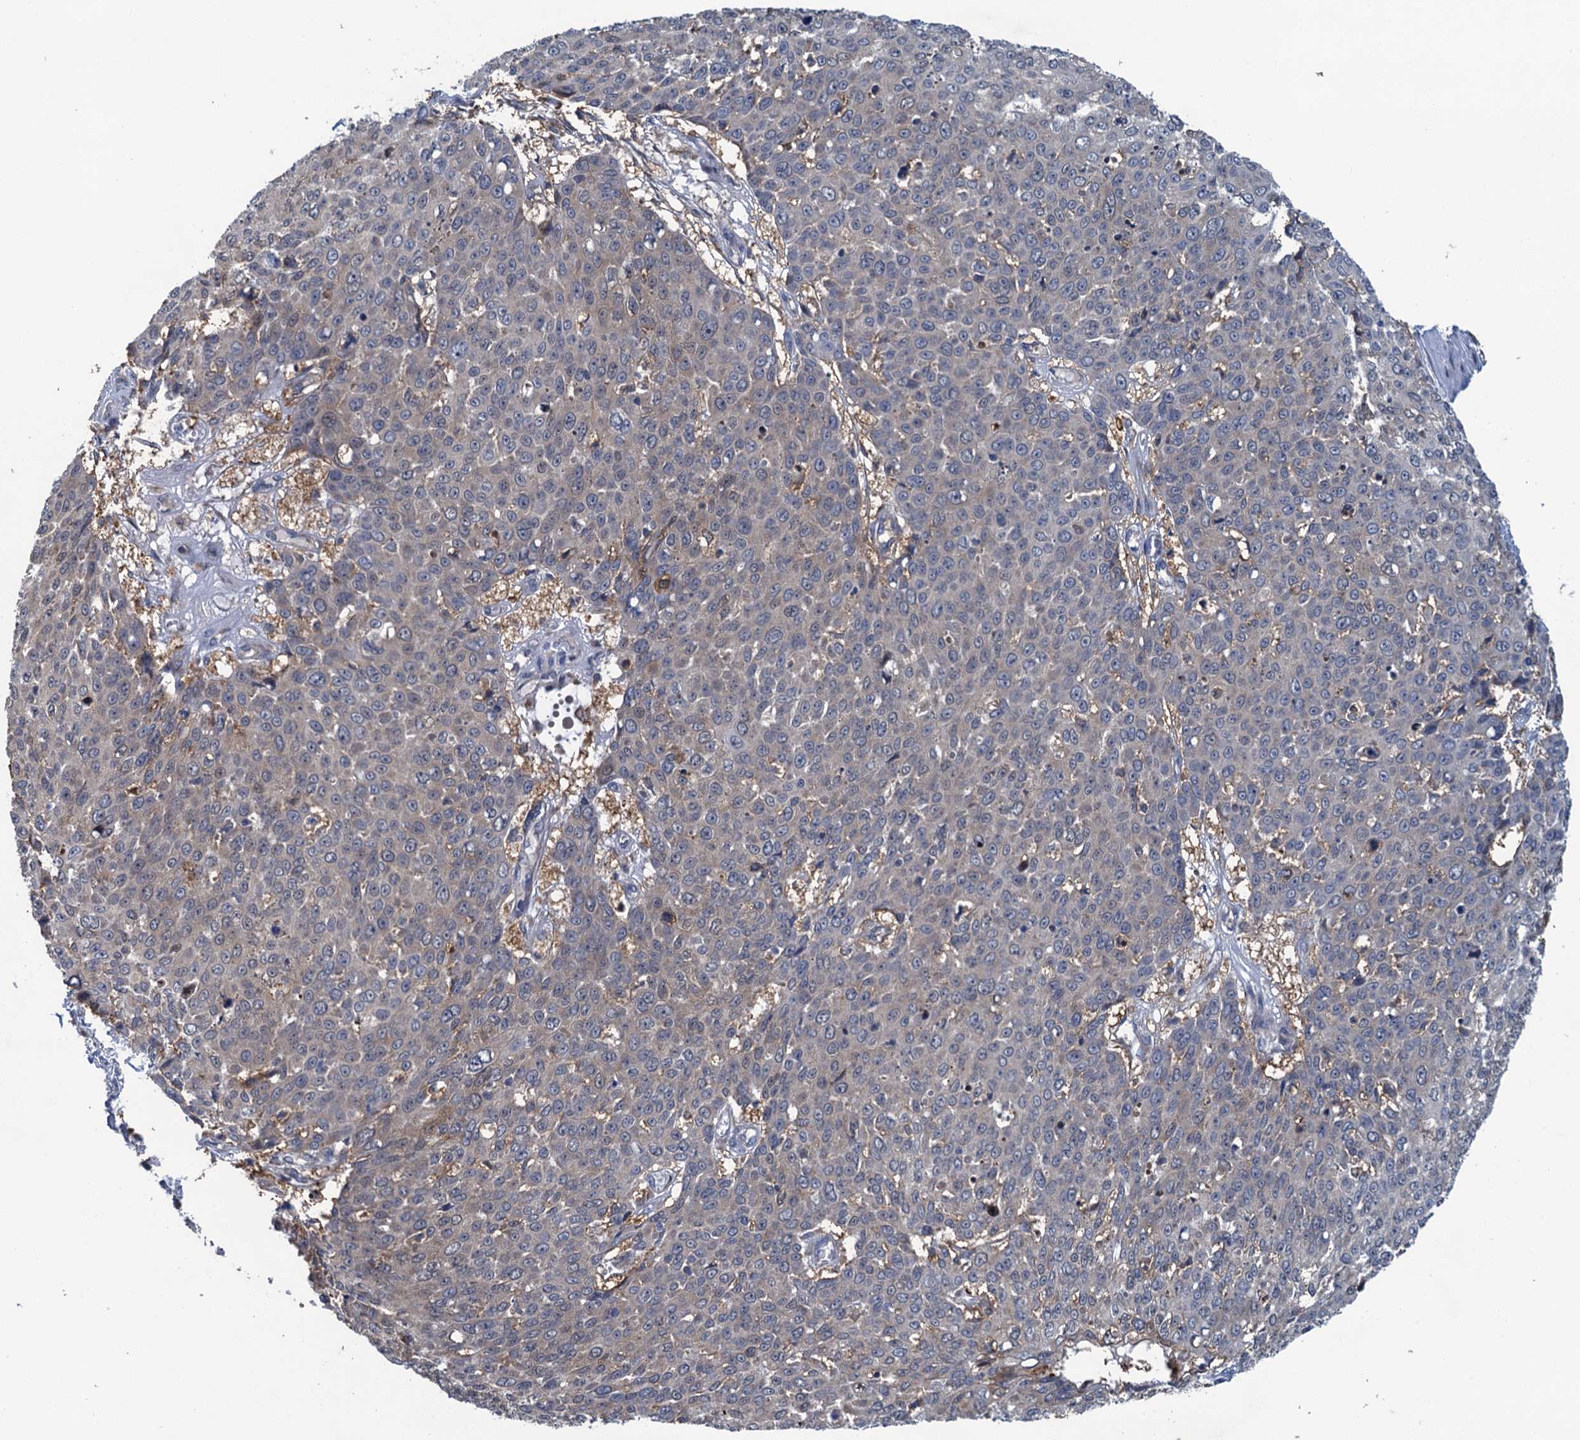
{"staining": {"intensity": "weak", "quantity": "<25%", "location": "cytoplasmic/membranous"}, "tissue": "skin cancer", "cell_type": "Tumor cells", "image_type": "cancer", "snomed": [{"axis": "morphology", "description": "Squamous cell carcinoma, NOS"}, {"axis": "topography", "description": "Skin"}], "caption": "Skin cancer was stained to show a protein in brown. There is no significant positivity in tumor cells. The staining is performed using DAB brown chromogen with nuclei counter-stained in using hematoxylin.", "gene": "CNTN5", "patient": {"sex": "male", "age": 71}}